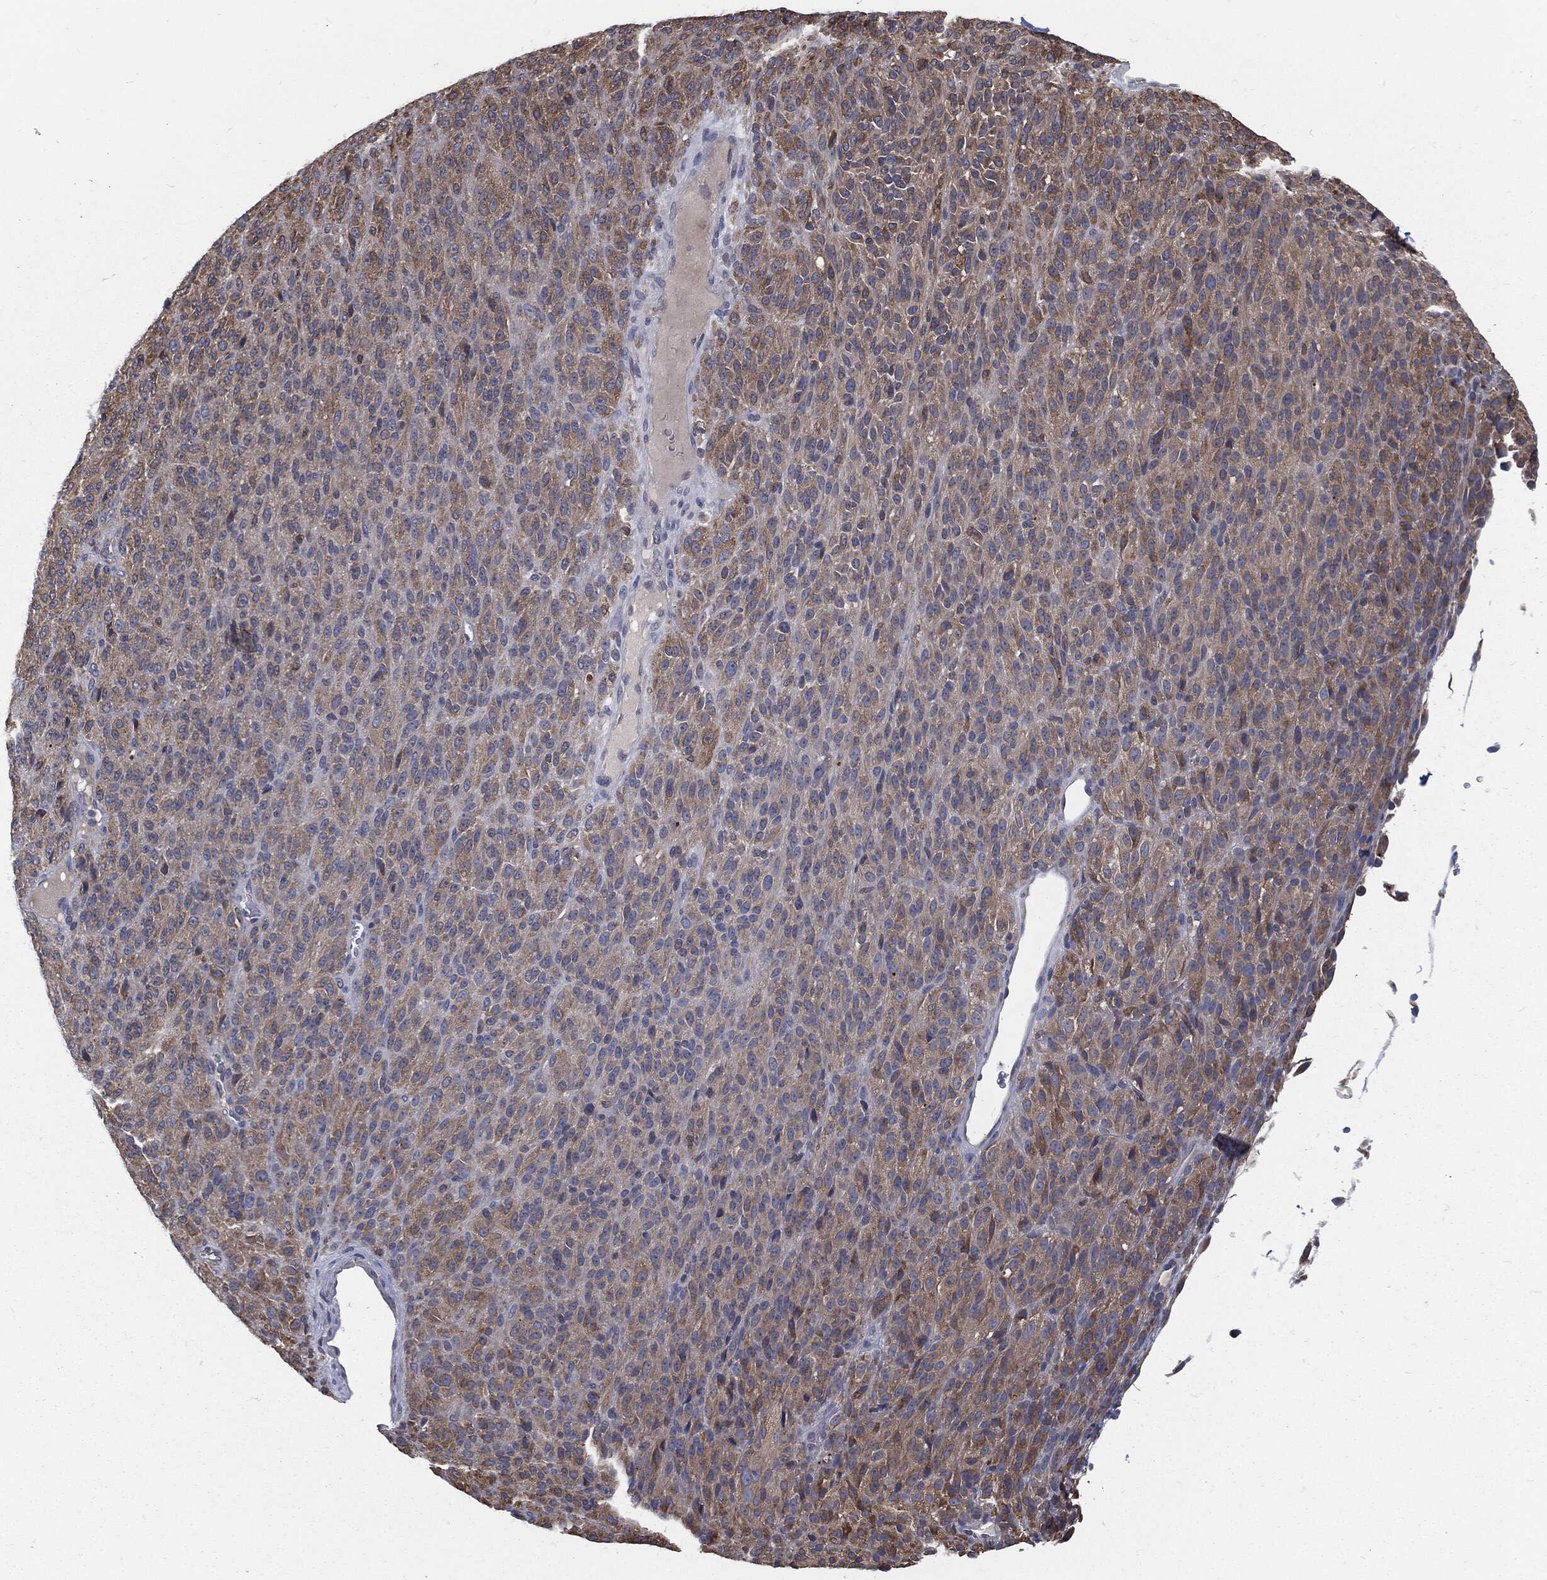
{"staining": {"intensity": "moderate", "quantity": "25%-75%", "location": "cytoplasmic/membranous"}, "tissue": "melanoma", "cell_type": "Tumor cells", "image_type": "cancer", "snomed": [{"axis": "morphology", "description": "Malignant melanoma, Metastatic site"}, {"axis": "topography", "description": "Brain"}], "caption": "Malignant melanoma (metastatic site) stained for a protein (brown) displays moderate cytoplasmic/membranous positive positivity in about 25%-75% of tumor cells.", "gene": "PRDX4", "patient": {"sex": "female", "age": 56}}